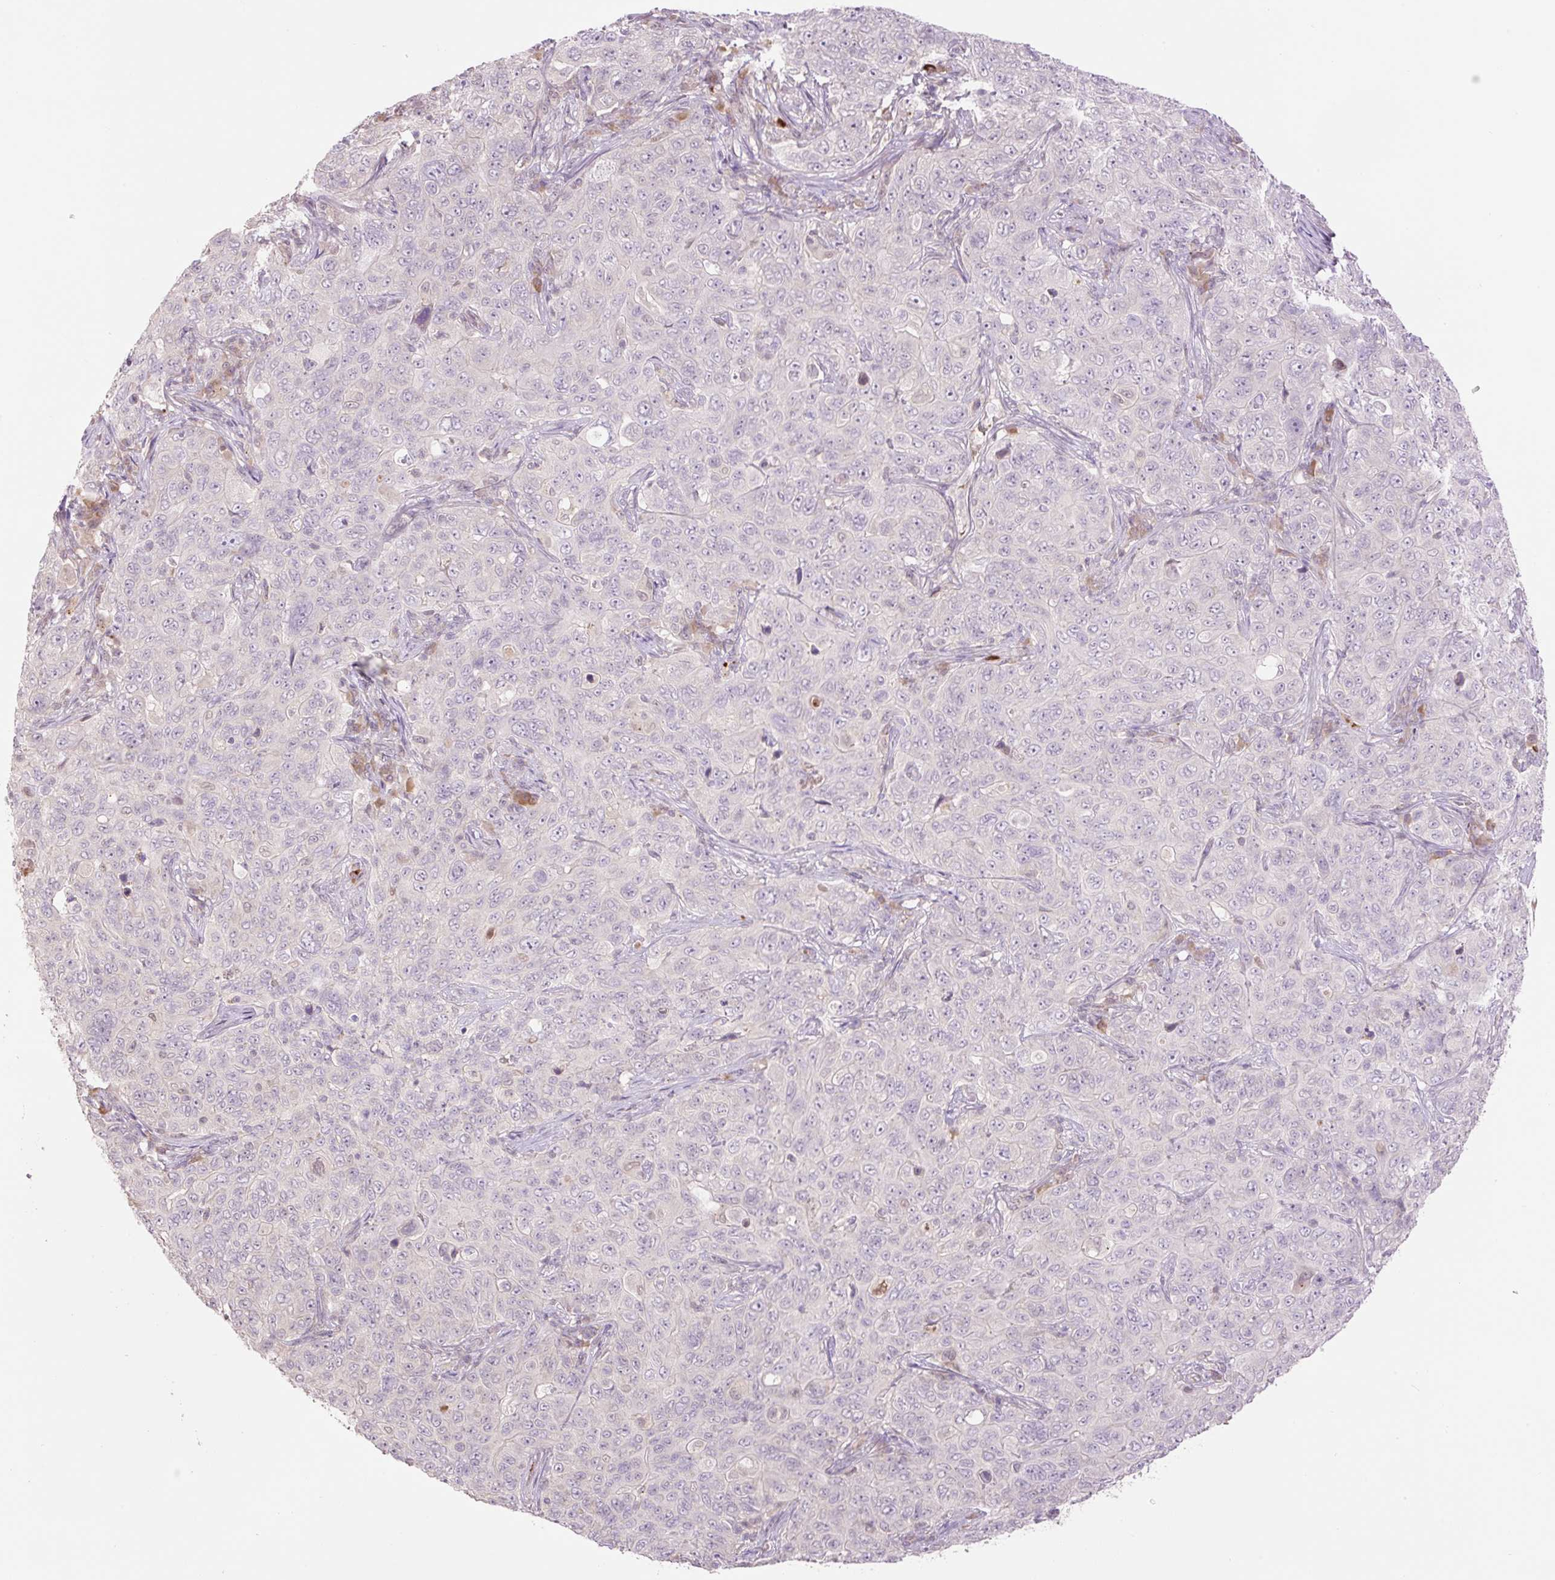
{"staining": {"intensity": "negative", "quantity": "none", "location": "none"}, "tissue": "pancreatic cancer", "cell_type": "Tumor cells", "image_type": "cancer", "snomed": [{"axis": "morphology", "description": "Adenocarcinoma, NOS"}, {"axis": "topography", "description": "Pancreas"}], "caption": "Immunohistochemical staining of human adenocarcinoma (pancreatic) shows no significant staining in tumor cells.", "gene": "HABP4", "patient": {"sex": "male", "age": 68}}